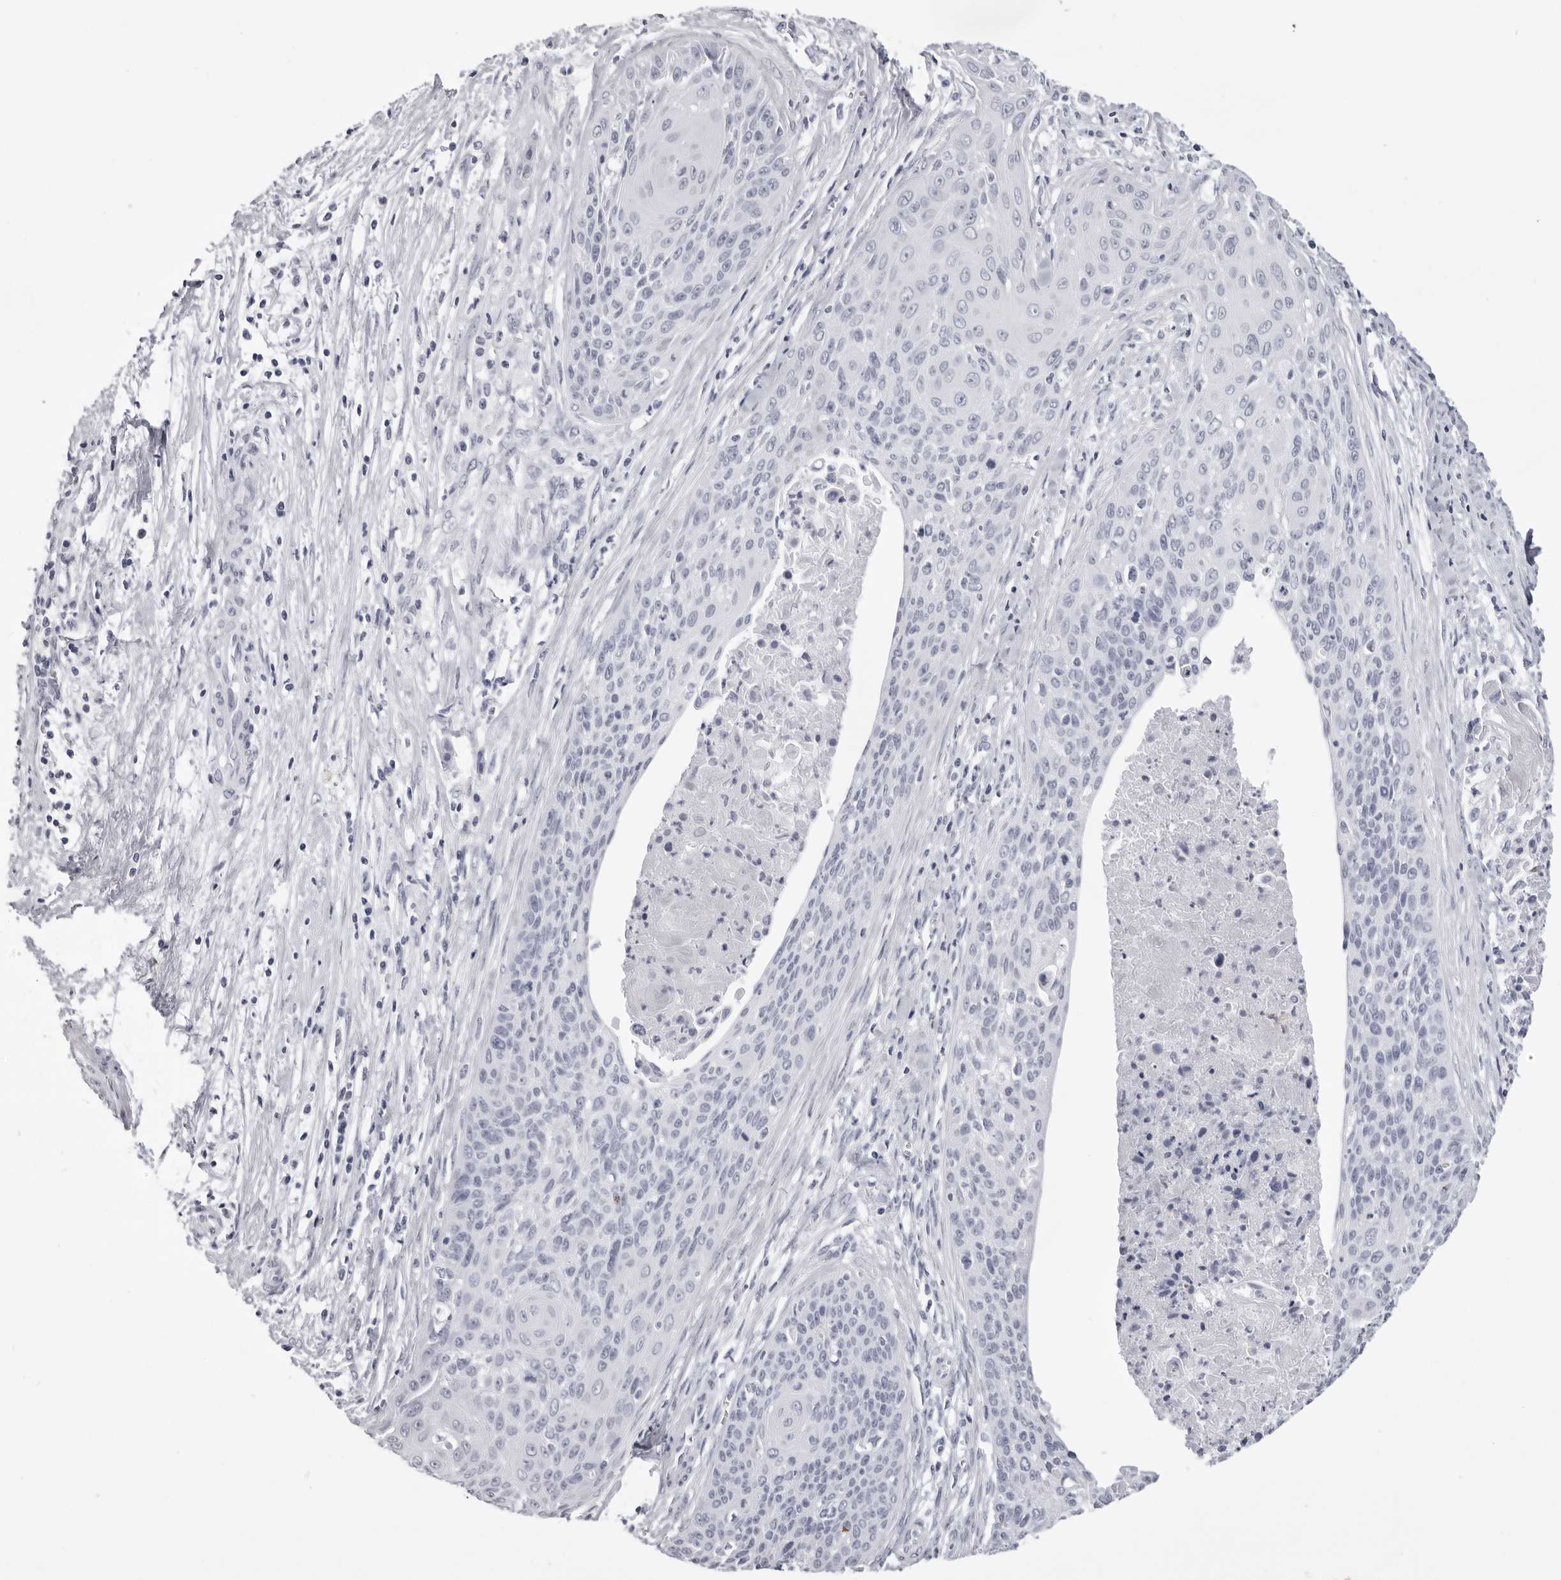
{"staining": {"intensity": "negative", "quantity": "none", "location": "none"}, "tissue": "cervical cancer", "cell_type": "Tumor cells", "image_type": "cancer", "snomed": [{"axis": "morphology", "description": "Squamous cell carcinoma, NOS"}, {"axis": "topography", "description": "Cervix"}], "caption": "Tumor cells show no significant staining in cervical cancer (squamous cell carcinoma).", "gene": "CST1", "patient": {"sex": "female", "age": 55}}